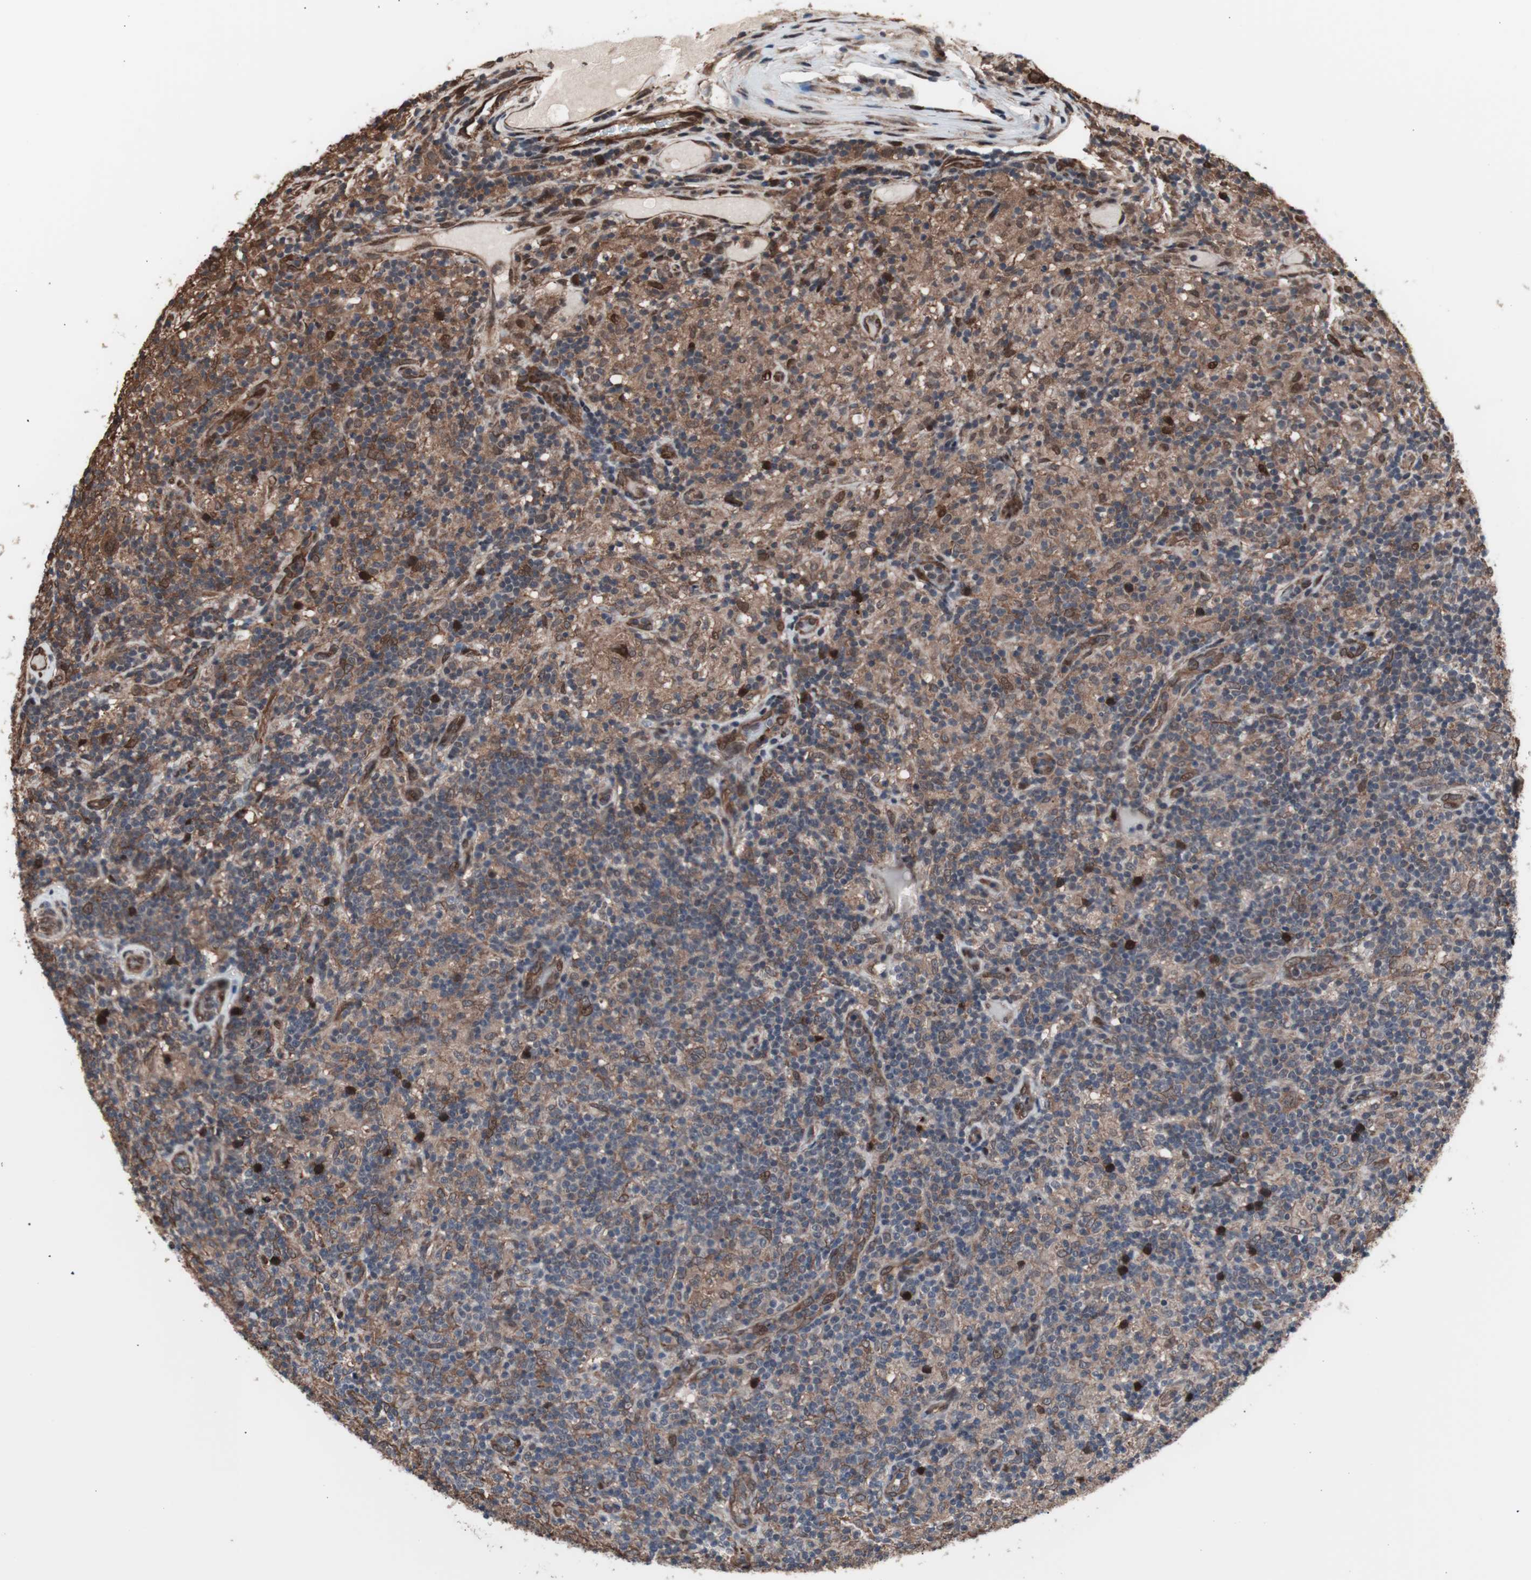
{"staining": {"intensity": "moderate", "quantity": ">75%", "location": "cytoplasmic/membranous"}, "tissue": "lymphoma", "cell_type": "Tumor cells", "image_type": "cancer", "snomed": [{"axis": "morphology", "description": "Hodgkin's disease, NOS"}, {"axis": "topography", "description": "Lymph node"}], "caption": "DAB immunohistochemical staining of human Hodgkin's disease displays moderate cytoplasmic/membranous protein staining in about >75% of tumor cells.", "gene": "POGZ", "patient": {"sex": "male", "age": 70}}